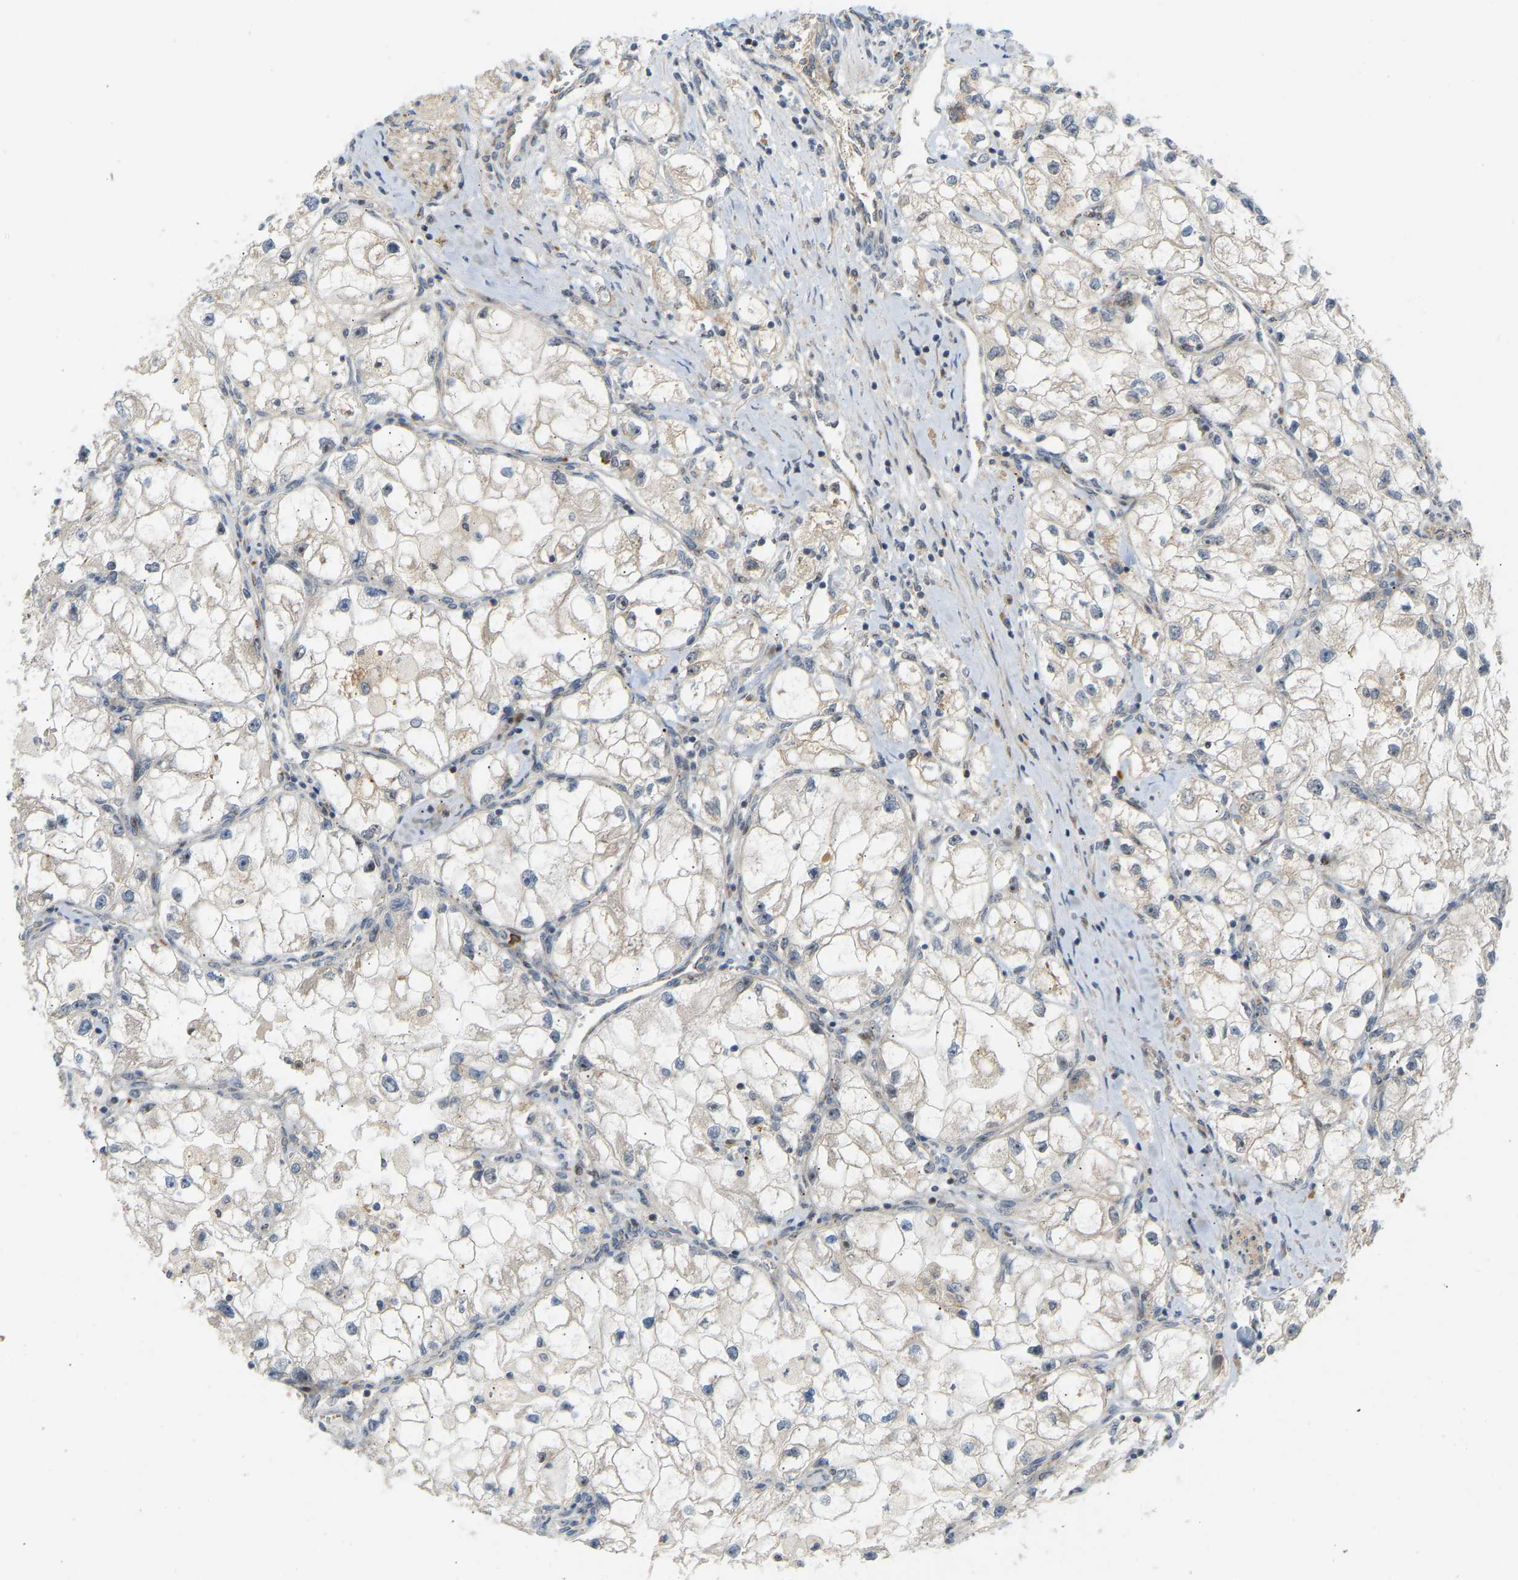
{"staining": {"intensity": "negative", "quantity": "none", "location": "none"}, "tissue": "renal cancer", "cell_type": "Tumor cells", "image_type": "cancer", "snomed": [{"axis": "morphology", "description": "Adenocarcinoma, NOS"}, {"axis": "topography", "description": "Kidney"}], "caption": "Human renal adenocarcinoma stained for a protein using immunohistochemistry shows no expression in tumor cells.", "gene": "POGLUT2", "patient": {"sex": "female", "age": 70}}